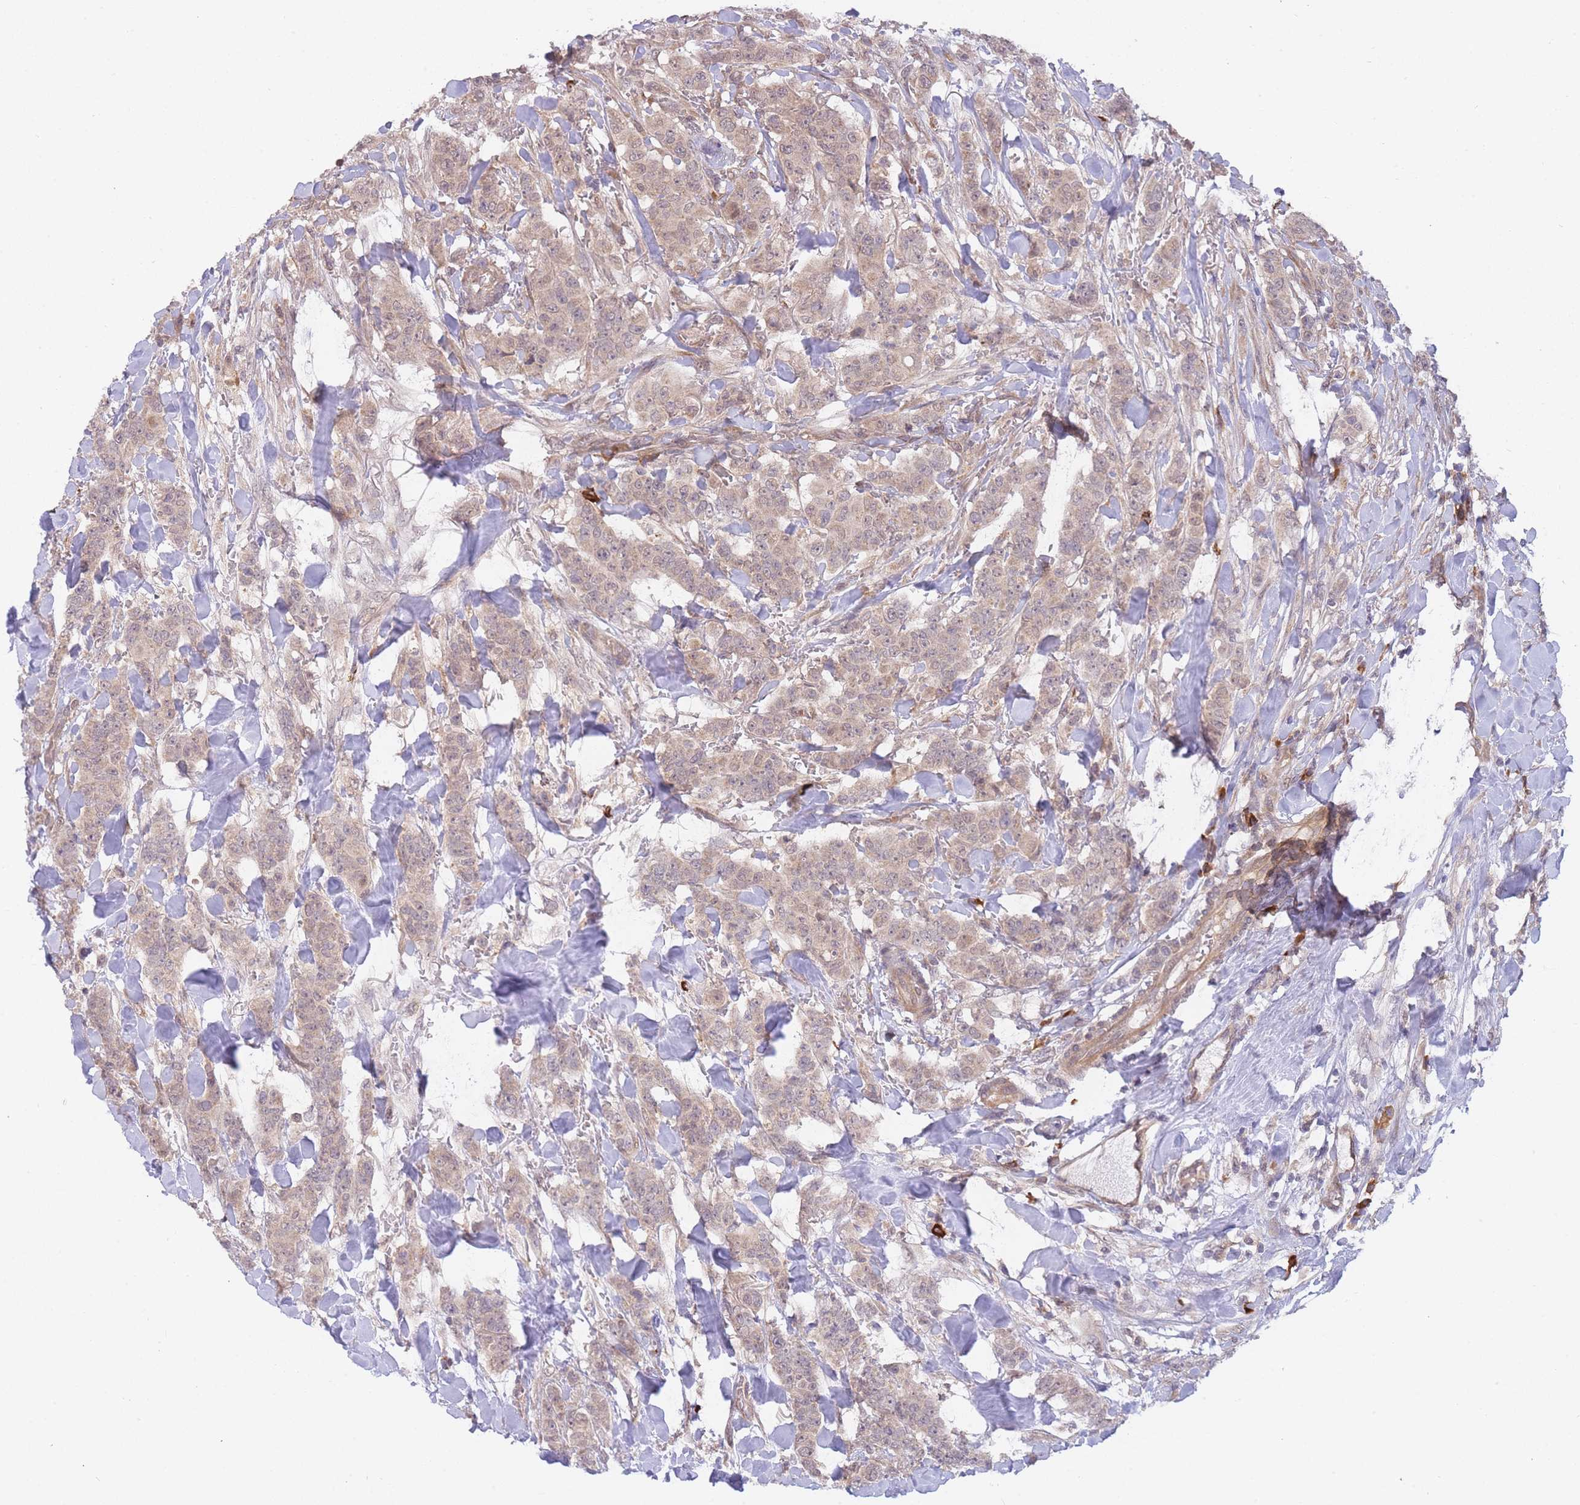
{"staining": {"intensity": "weak", "quantity": ">75%", "location": "cytoplasmic/membranous"}, "tissue": "breast cancer", "cell_type": "Tumor cells", "image_type": "cancer", "snomed": [{"axis": "morphology", "description": "Duct carcinoma"}, {"axis": "topography", "description": "Breast"}], "caption": "Immunohistochemical staining of breast intraductal carcinoma demonstrates low levels of weak cytoplasmic/membranous expression in approximately >75% of tumor cells.", "gene": "SMC6", "patient": {"sex": "female", "age": 40}}